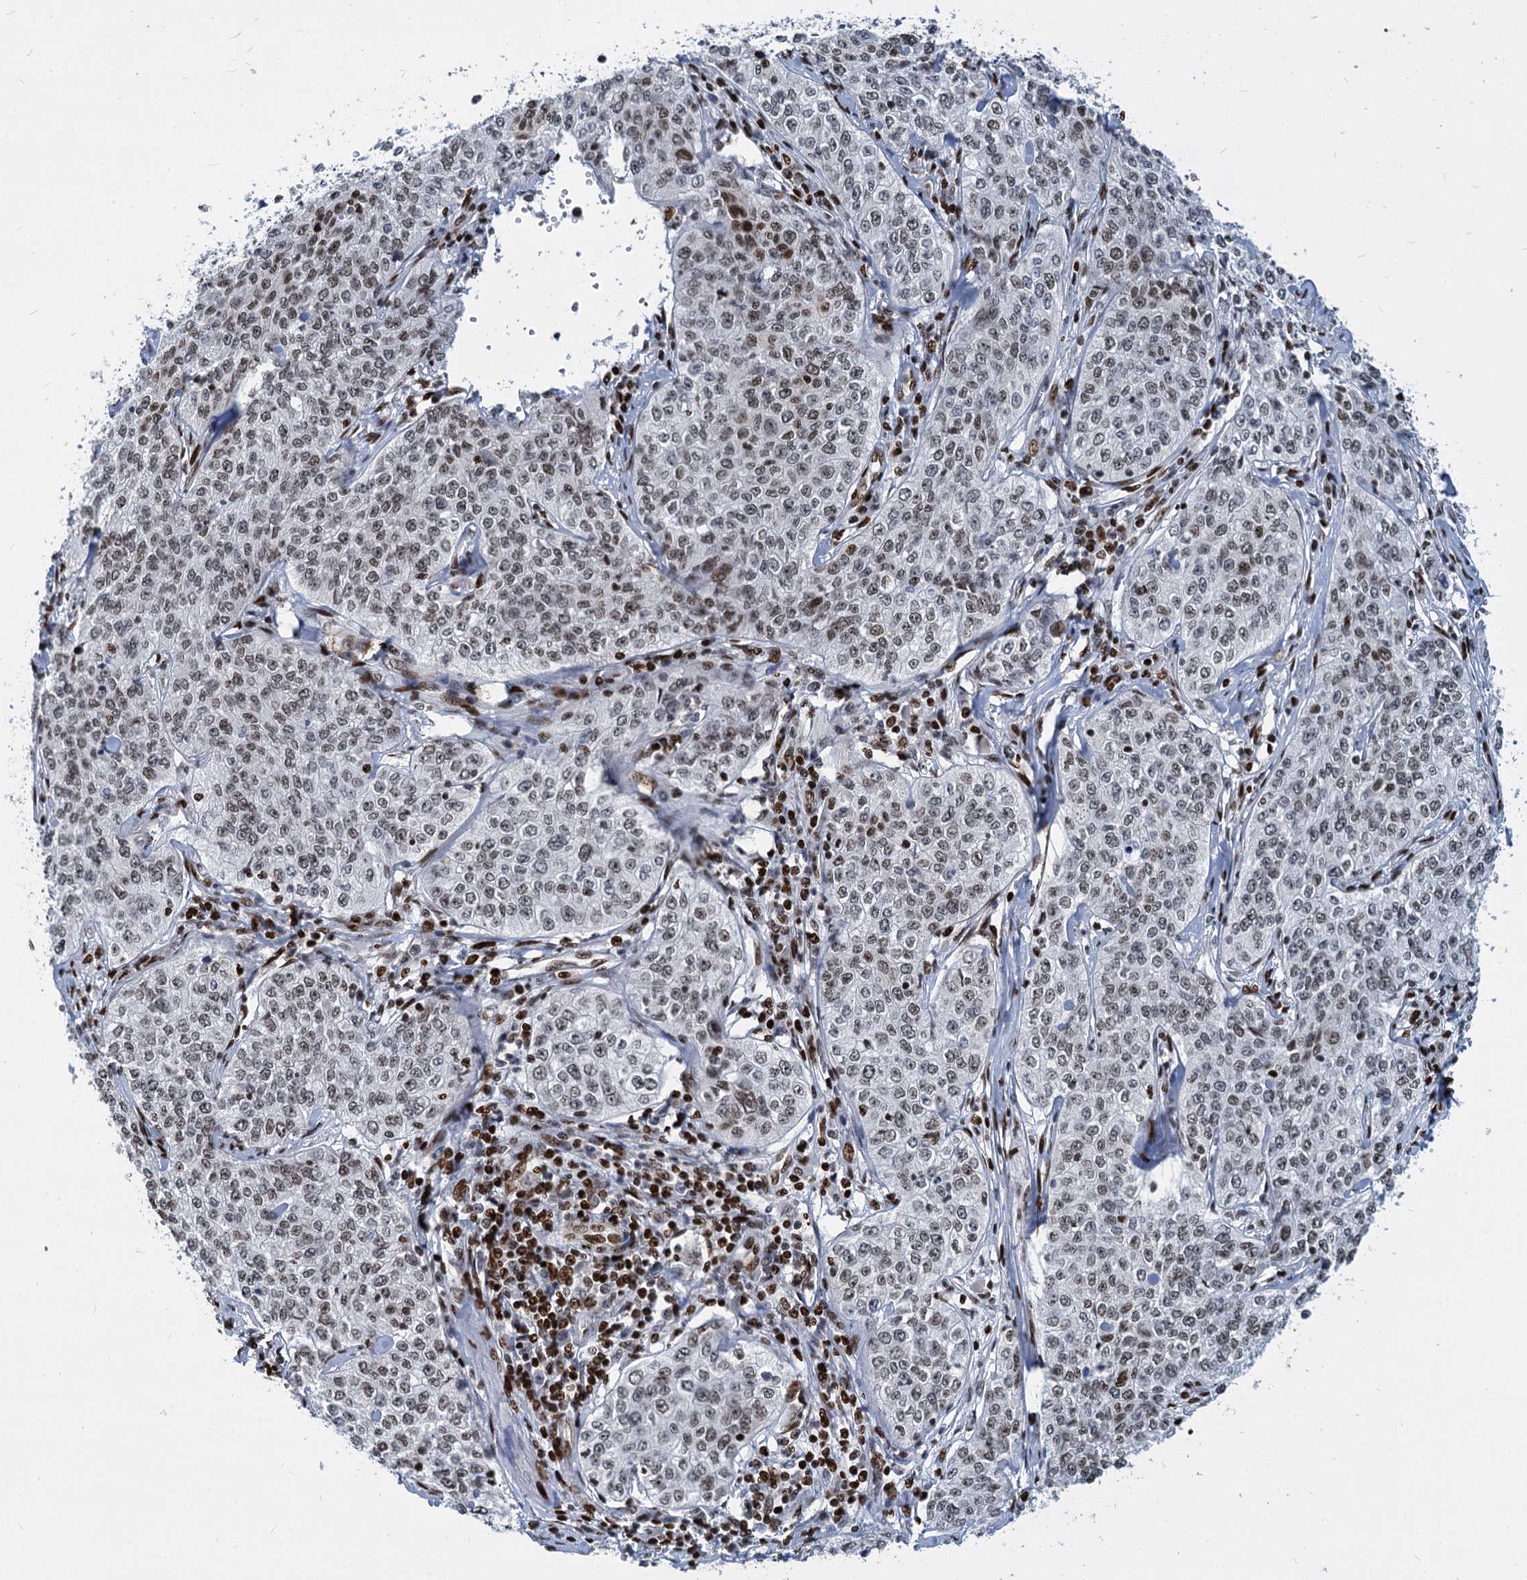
{"staining": {"intensity": "moderate", "quantity": ">75%", "location": "nuclear"}, "tissue": "cervical cancer", "cell_type": "Tumor cells", "image_type": "cancer", "snomed": [{"axis": "morphology", "description": "Squamous cell carcinoma, NOS"}, {"axis": "topography", "description": "Cervix"}], "caption": "Cervical cancer was stained to show a protein in brown. There is medium levels of moderate nuclear expression in about >75% of tumor cells.", "gene": "MECP2", "patient": {"sex": "female", "age": 35}}